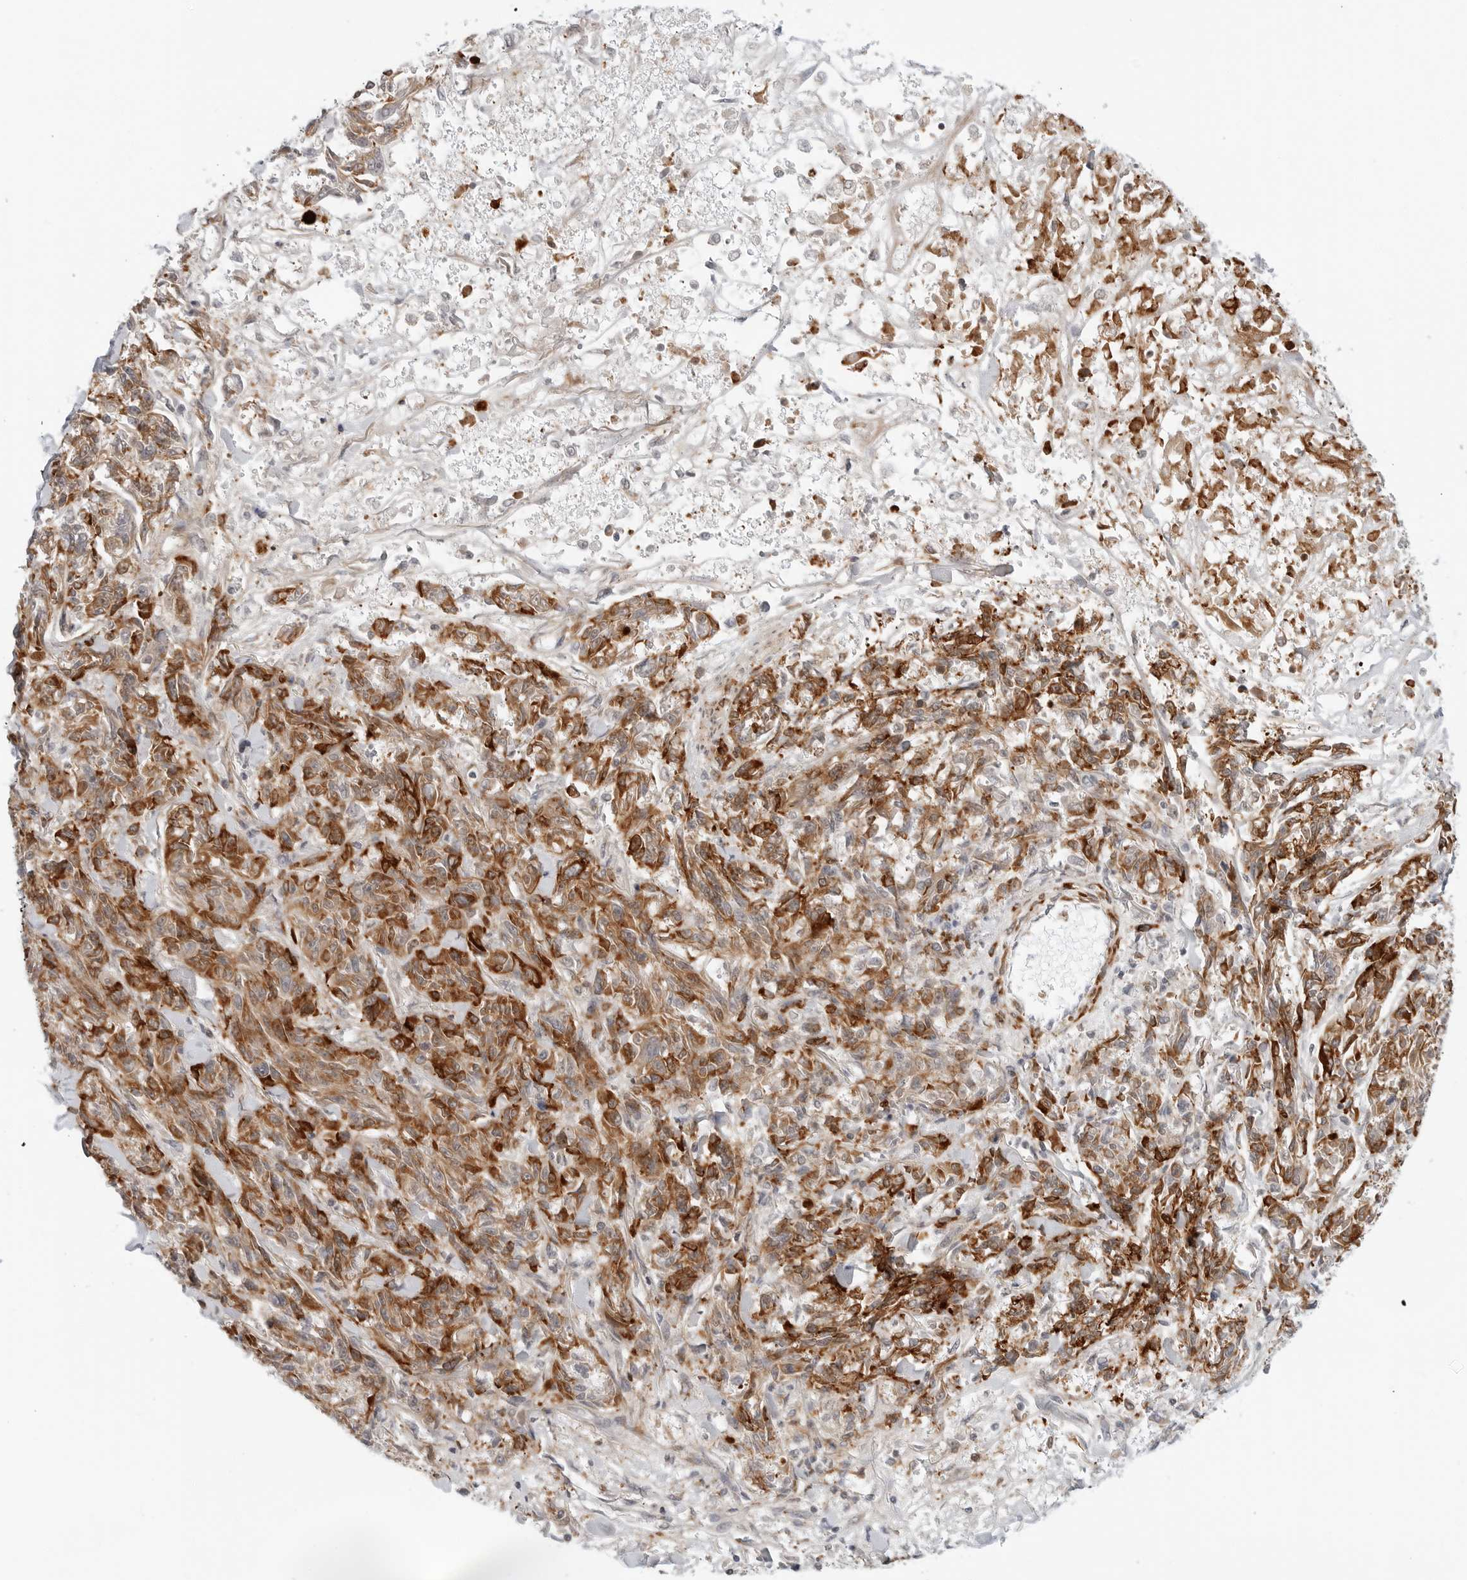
{"staining": {"intensity": "strong", "quantity": "25%-75%", "location": "cytoplasmic/membranous"}, "tissue": "melanoma", "cell_type": "Tumor cells", "image_type": "cancer", "snomed": [{"axis": "morphology", "description": "Malignant melanoma, NOS"}, {"axis": "topography", "description": "Skin"}], "caption": "The micrograph displays immunohistochemical staining of melanoma. There is strong cytoplasmic/membranous staining is seen in about 25%-75% of tumor cells. The staining is performed using DAB brown chromogen to label protein expression. The nuclei are counter-stained blue using hematoxylin.", "gene": "C1QTNF1", "patient": {"sex": "male", "age": 53}}